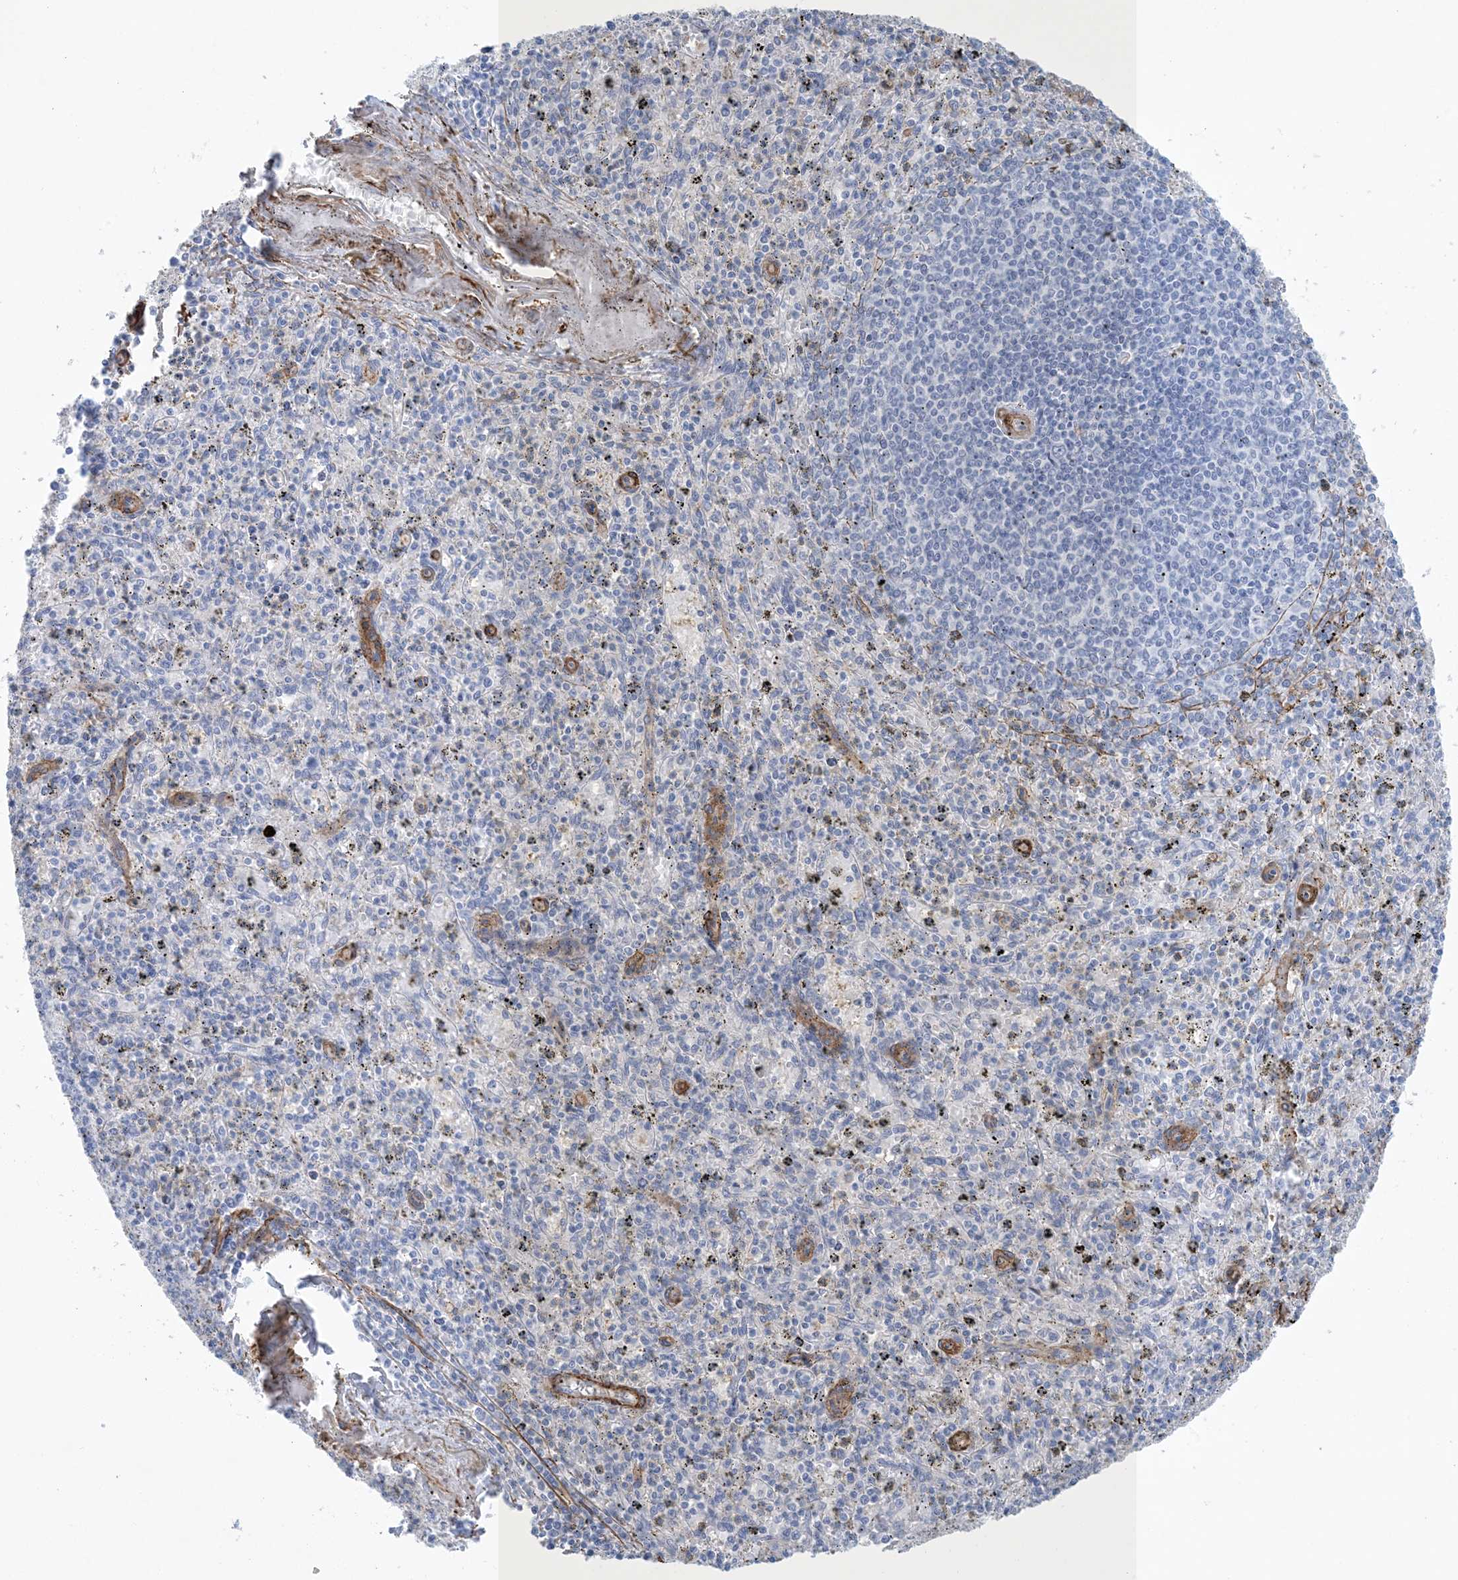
{"staining": {"intensity": "negative", "quantity": "none", "location": "none"}, "tissue": "spleen", "cell_type": "Cells in red pulp", "image_type": "normal", "snomed": [{"axis": "morphology", "description": "Normal tissue, NOS"}, {"axis": "topography", "description": "Spleen"}], "caption": "Spleen was stained to show a protein in brown. There is no significant expression in cells in red pulp. (DAB IHC, high magnification).", "gene": "SHANK1", "patient": {"sex": "male", "age": 72}}